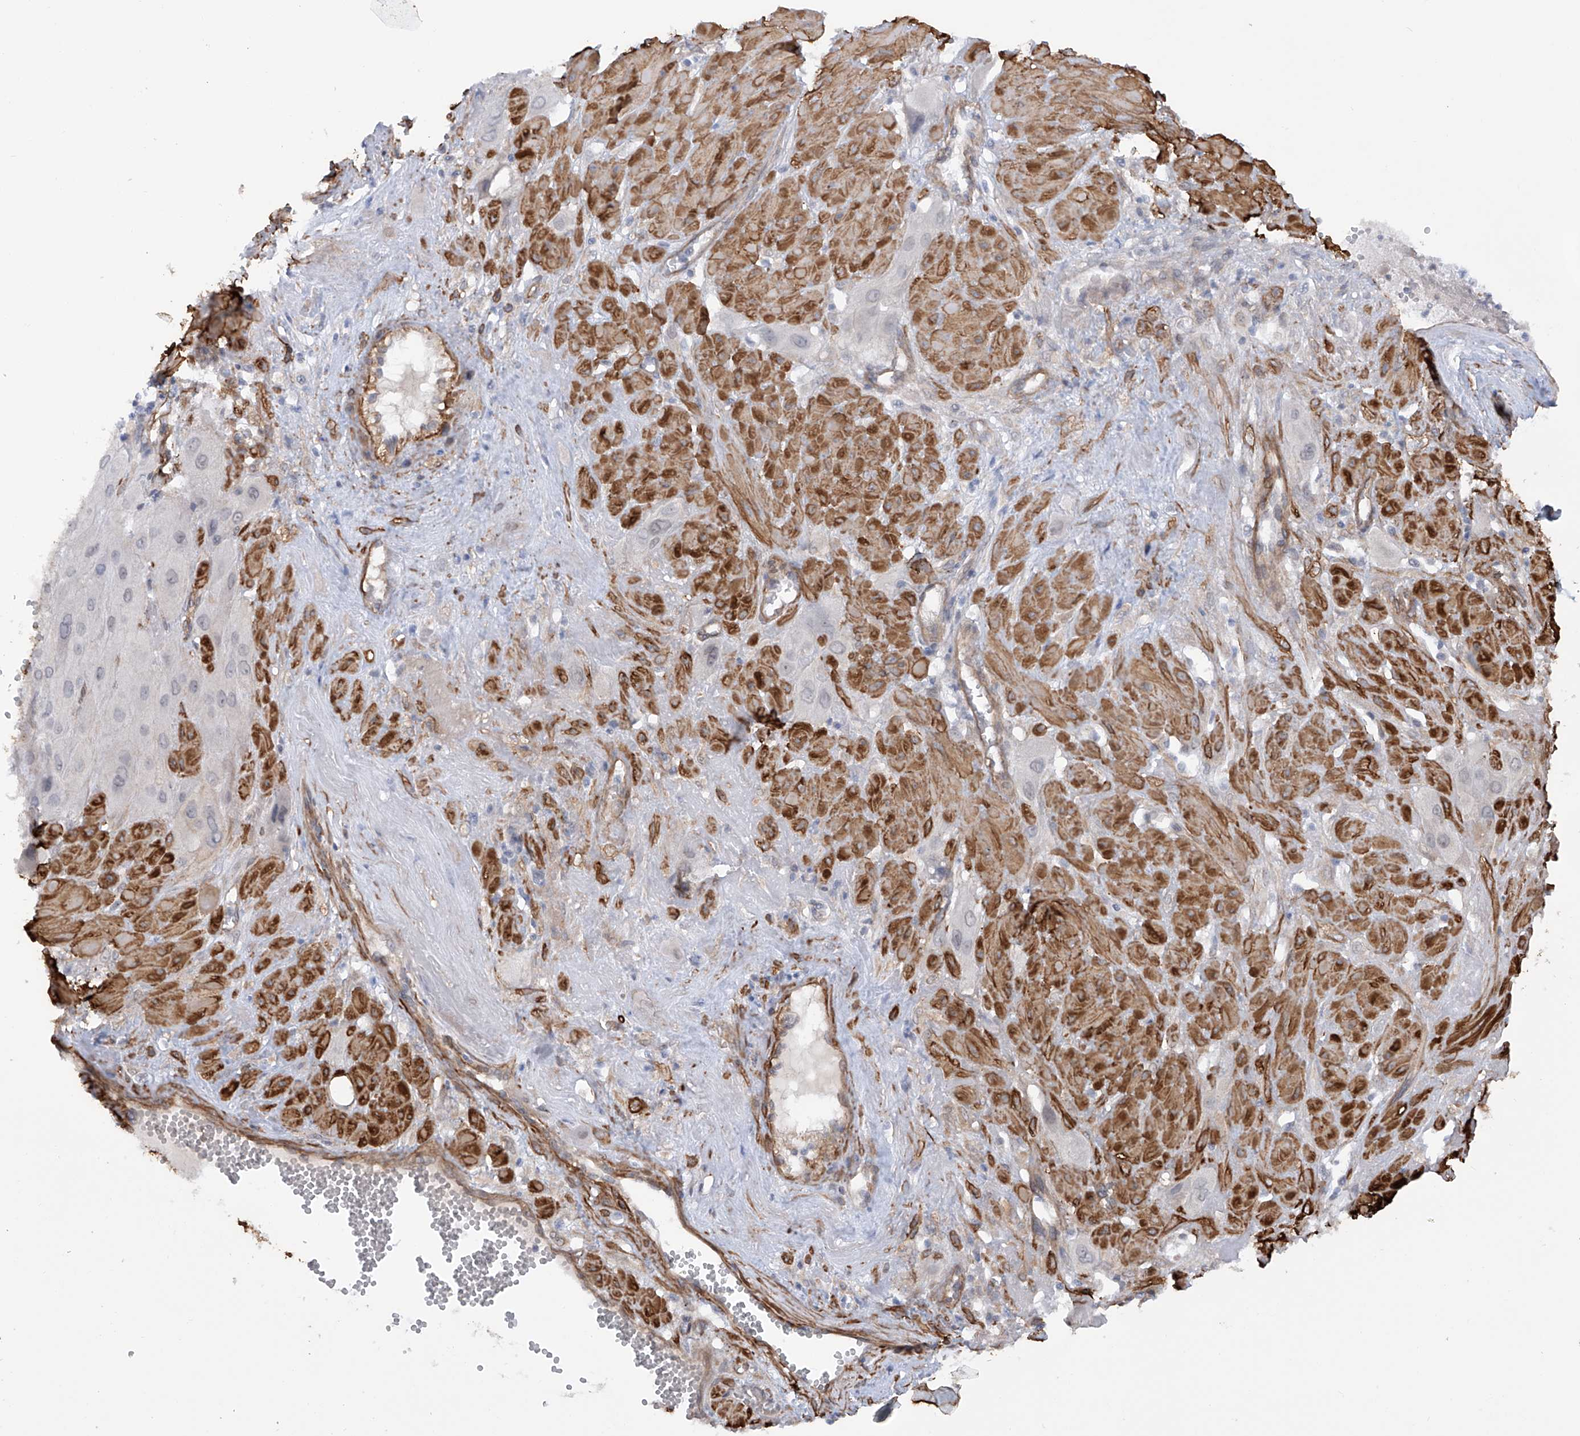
{"staining": {"intensity": "moderate", "quantity": "25%-75%", "location": "cytoplasmic/membranous"}, "tissue": "cervical cancer", "cell_type": "Tumor cells", "image_type": "cancer", "snomed": [{"axis": "morphology", "description": "Squamous cell carcinoma, NOS"}, {"axis": "topography", "description": "Cervix"}], "caption": "Immunohistochemistry photomicrograph of neoplastic tissue: human squamous cell carcinoma (cervical) stained using immunohistochemistry demonstrates medium levels of moderate protein expression localized specifically in the cytoplasmic/membranous of tumor cells, appearing as a cytoplasmic/membranous brown color.", "gene": "ZNF490", "patient": {"sex": "female", "age": 34}}